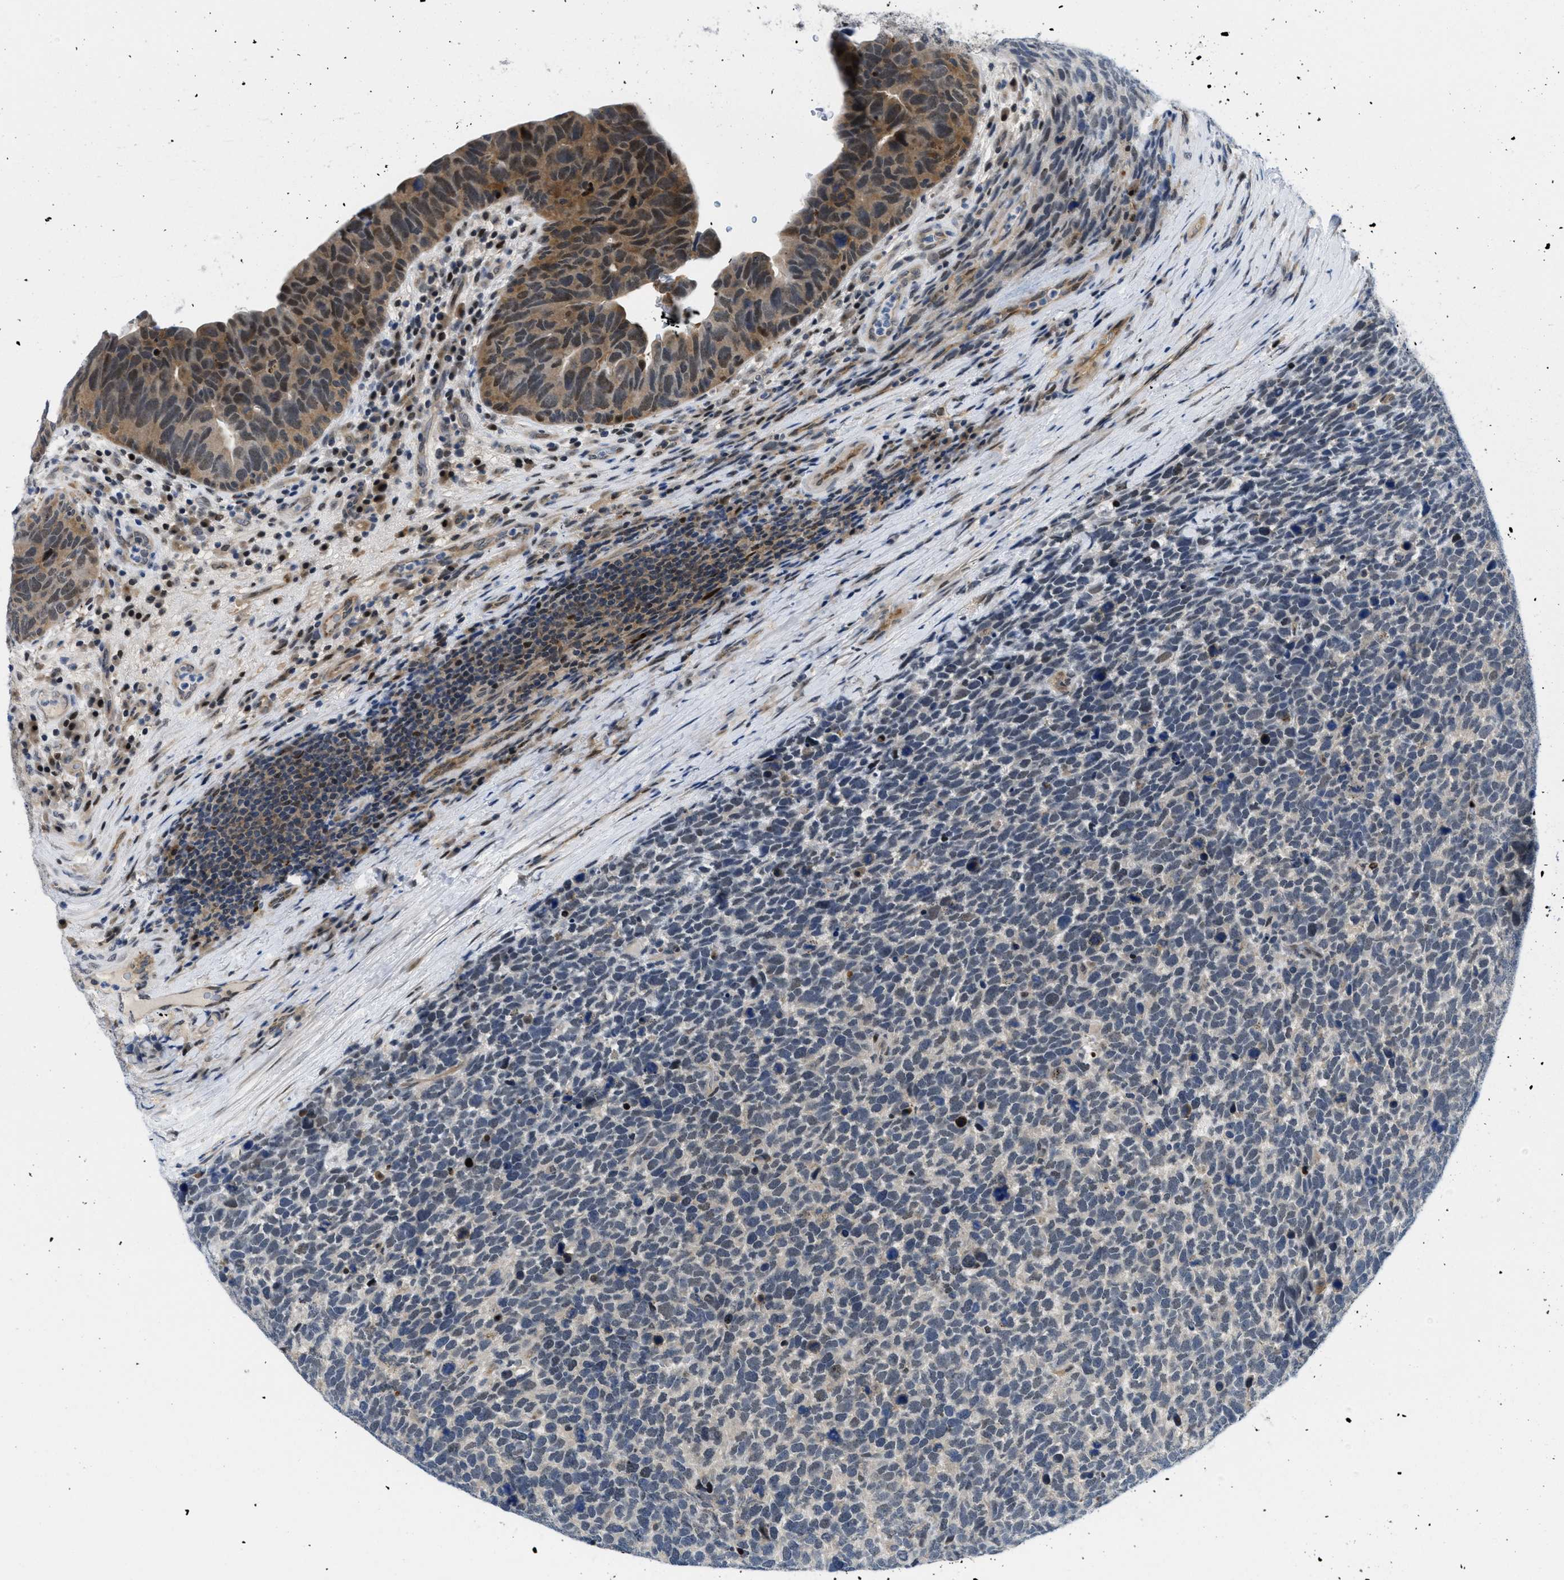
{"staining": {"intensity": "weak", "quantity": "25%-75%", "location": "nuclear"}, "tissue": "urothelial cancer", "cell_type": "Tumor cells", "image_type": "cancer", "snomed": [{"axis": "morphology", "description": "Urothelial carcinoma, High grade"}, {"axis": "topography", "description": "Urinary bladder"}], "caption": "DAB (3,3'-diaminobenzidine) immunohistochemical staining of human urothelial carcinoma (high-grade) exhibits weak nuclear protein positivity in about 25%-75% of tumor cells.", "gene": "SLC29A2", "patient": {"sex": "female", "age": 82}}